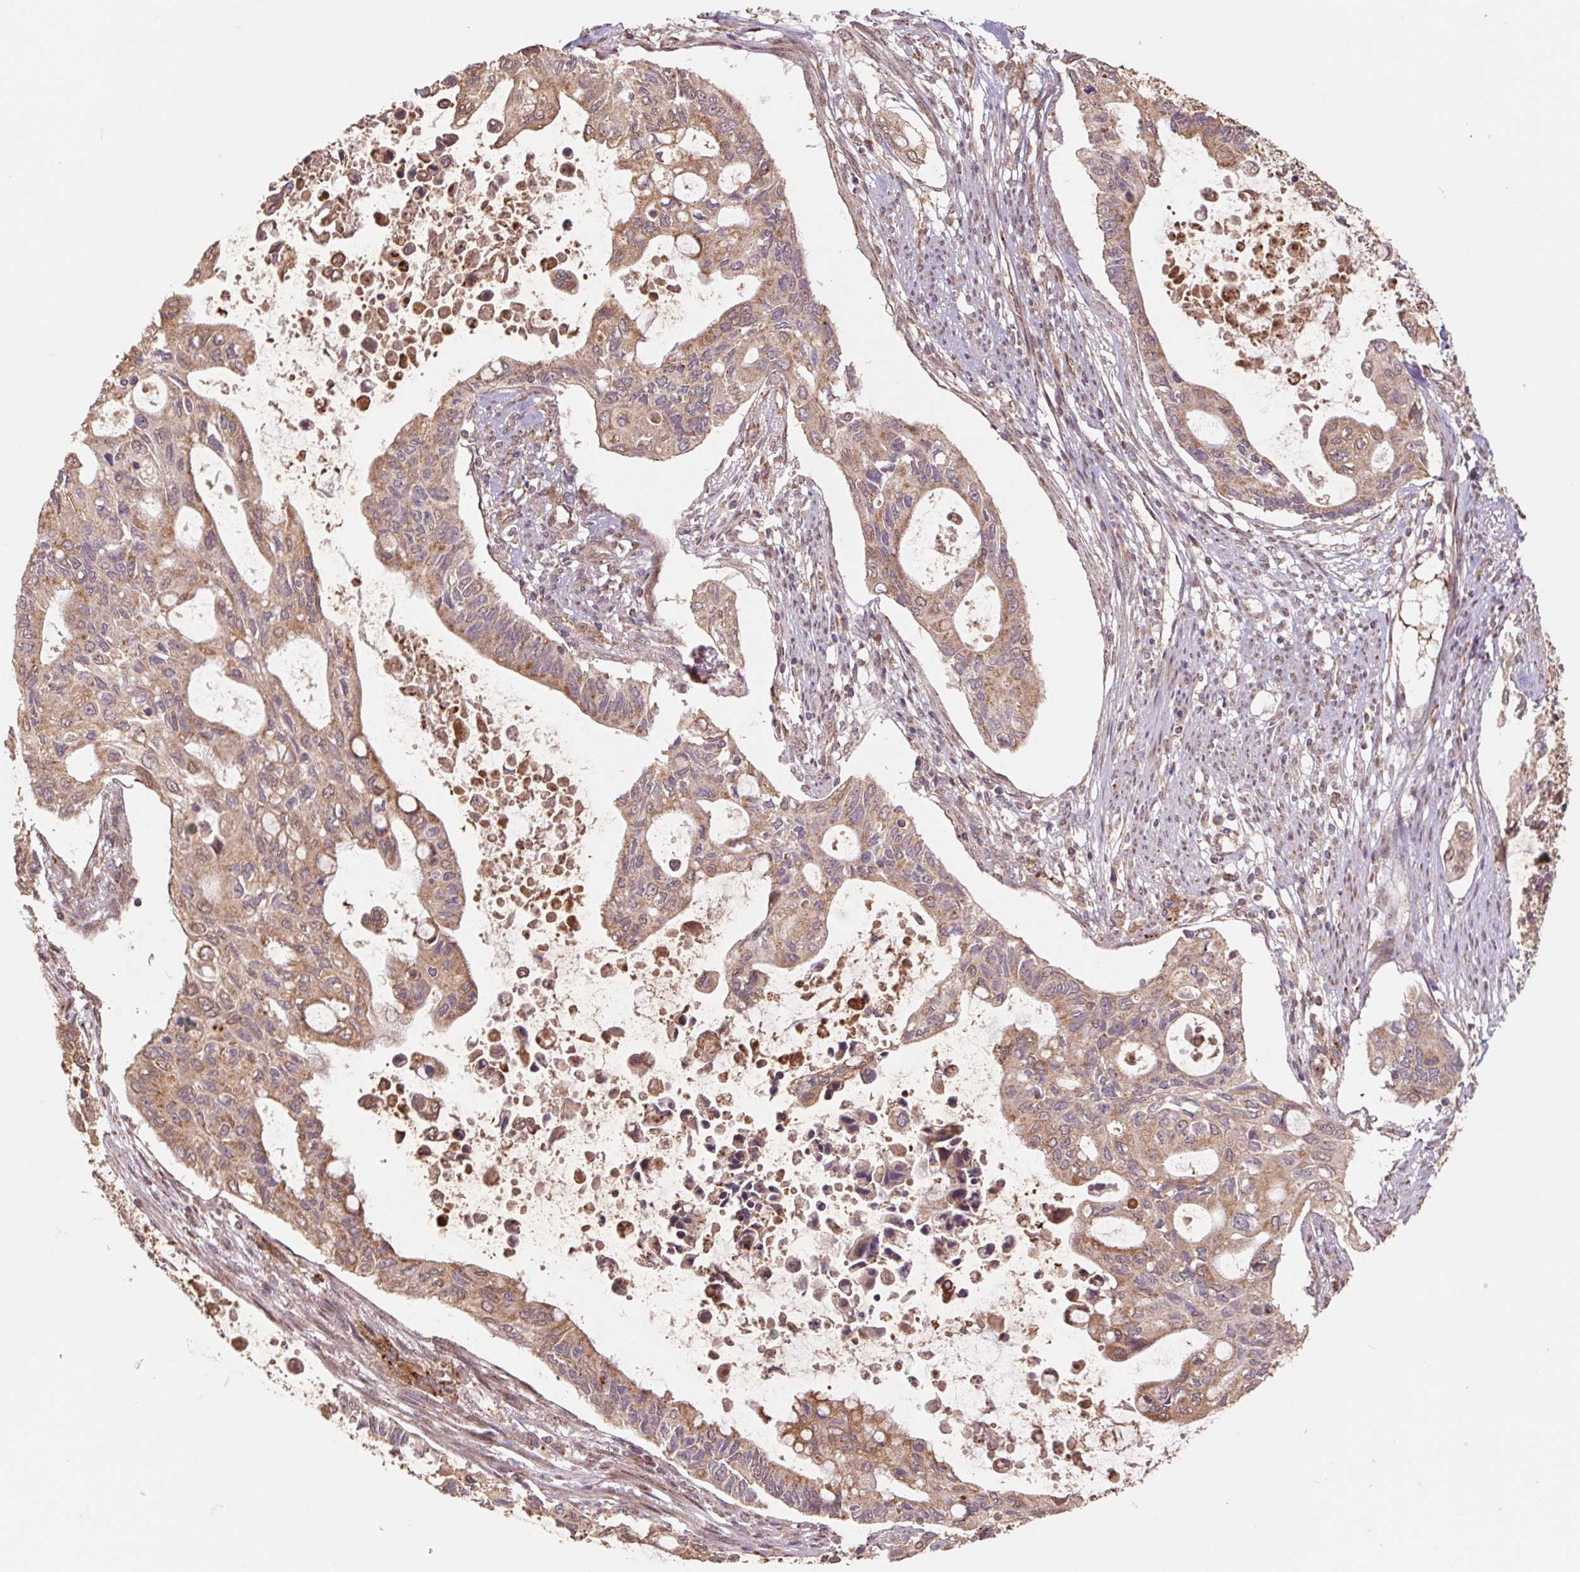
{"staining": {"intensity": "moderate", "quantity": ">75%", "location": "cytoplasmic/membranous"}, "tissue": "pancreatic cancer", "cell_type": "Tumor cells", "image_type": "cancer", "snomed": [{"axis": "morphology", "description": "Adenocarcinoma, NOS"}, {"axis": "topography", "description": "Pancreas"}], "caption": "The immunohistochemical stain shows moderate cytoplasmic/membranous positivity in tumor cells of pancreatic cancer (adenocarcinoma) tissue.", "gene": "PDHA1", "patient": {"sex": "female", "age": 63}}